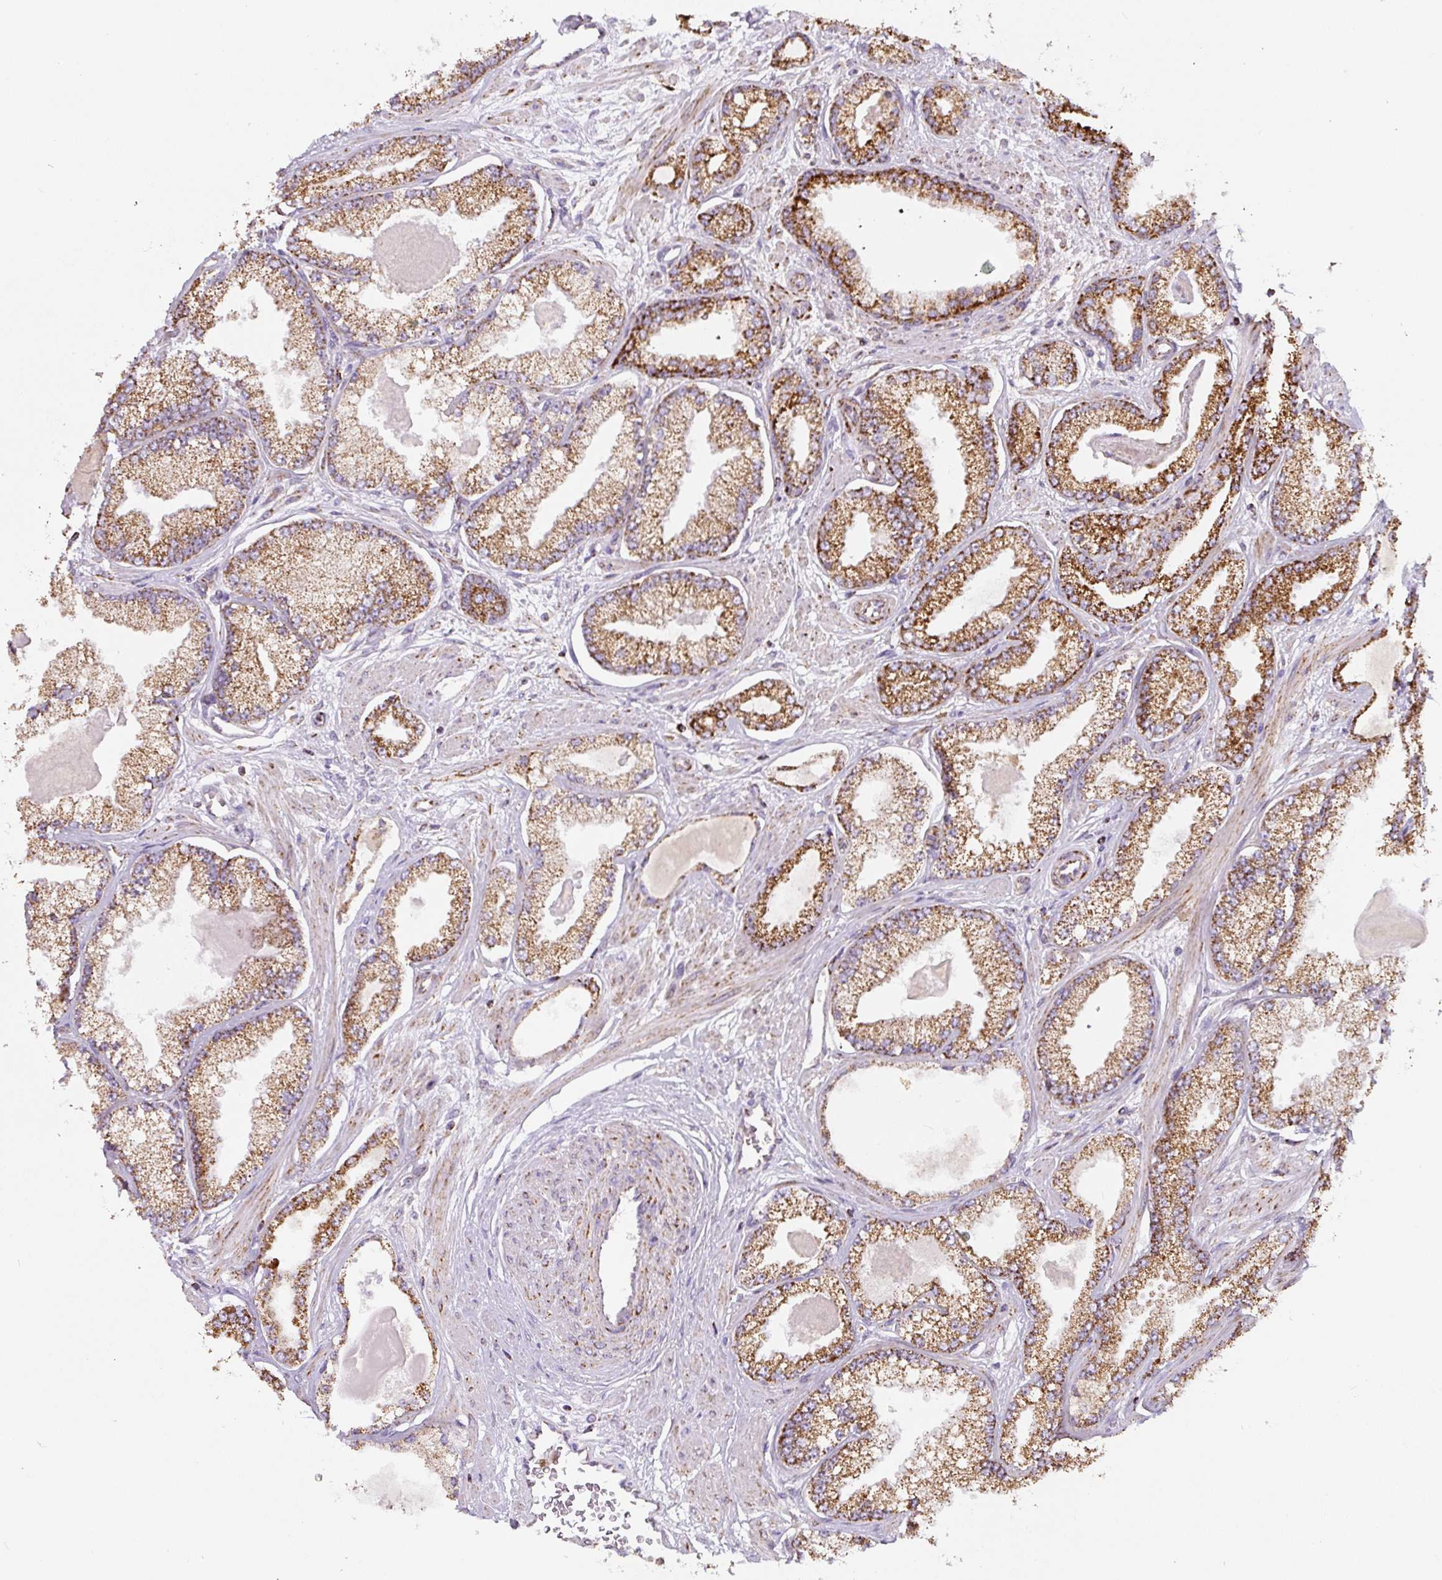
{"staining": {"intensity": "strong", "quantity": ">75%", "location": "cytoplasmic/membranous"}, "tissue": "prostate cancer", "cell_type": "Tumor cells", "image_type": "cancer", "snomed": [{"axis": "morphology", "description": "Adenocarcinoma, Low grade"}, {"axis": "topography", "description": "Prostate"}], "caption": "High-power microscopy captured an immunohistochemistry (IHC) micrograph of prostate cancer, revealing strong cytoplasmic/membranous positivity in approximately >75% of tumor cells.", "gene": "MT-CO2", "patient": {"sex": "male", "age": 64}}